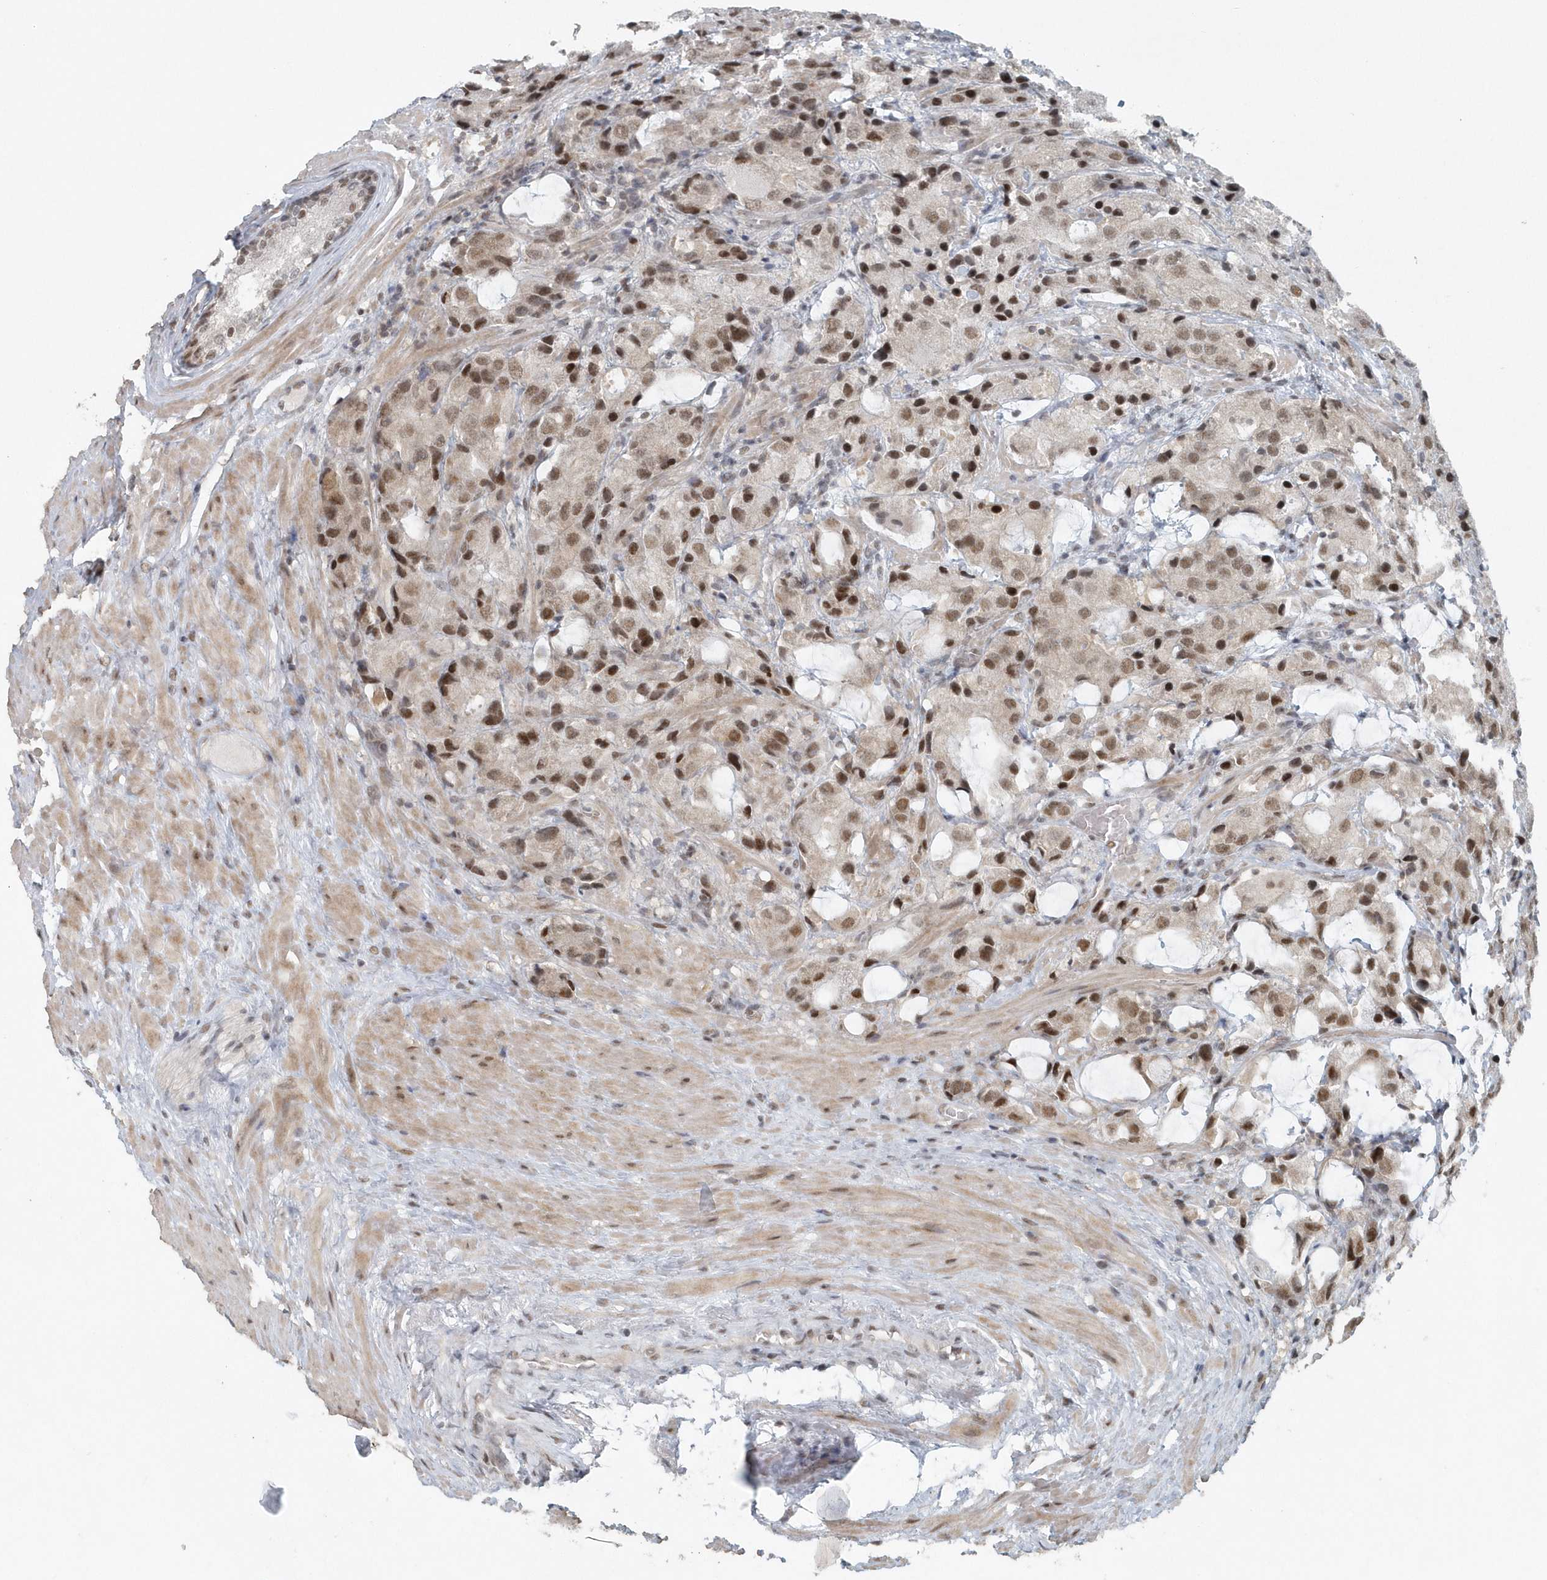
{"staining": {"intensity": "moderate", "quantity": ">75%", "location": "nuclear"}, "tissue": "prostate cancer", "cell_type": "Tumor cells", "image_type": "cancer", "snomed": [{"axis": "morphology", "description": "Adenocarcinoma, High grade"}, {"axis": "topography", "description": "Prostate"}], "caption": "Tumor cells show medium levels of moderate nuclear staining in approximately >75% of cells in prostate cancer (adenocarcinoma (high-grade)).", "gene": "YTHDC1", "patient": {"sex": "male", "age": 70}}